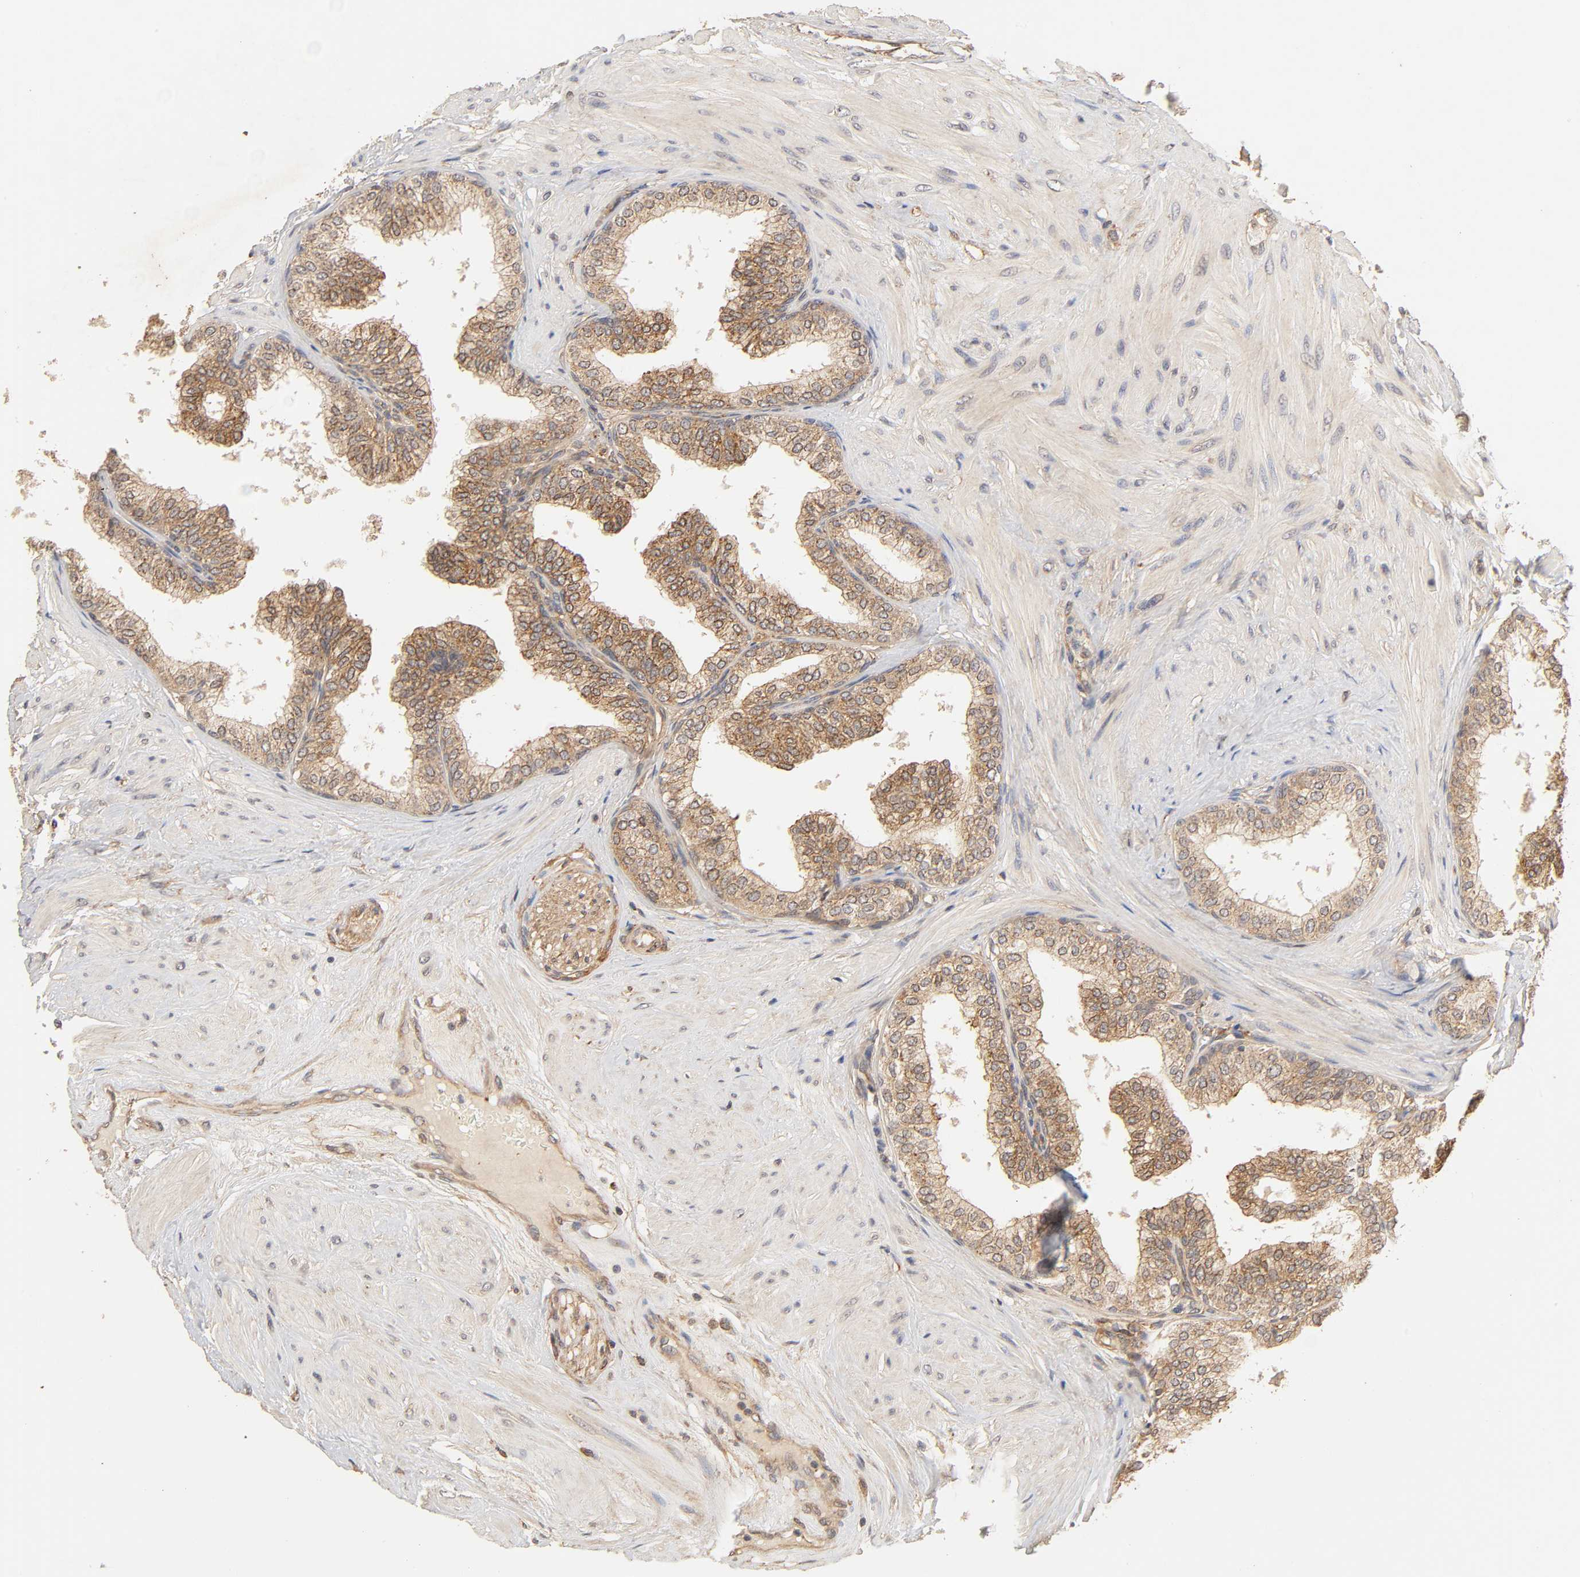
{"staining": {"intensity": "strong", "quantity": ">75%", "location": "cytoplasmic/membranous"}, "tissue": "prostate", "cell_type": "Glandular cells", "image_type": "normal", "snomed": [{"axis": "morphology", "description": "Normal tissue, NOS"}, {"axis": "topography", "description": "Prostate"}], "caption": "Protein analysis of unremarkable prostate exhibits strong cytoplasmic/membranous positivity in about >75% of glandular cells.", "gene": "EPS8", "patient": {"sex": "male", "age": 60}}